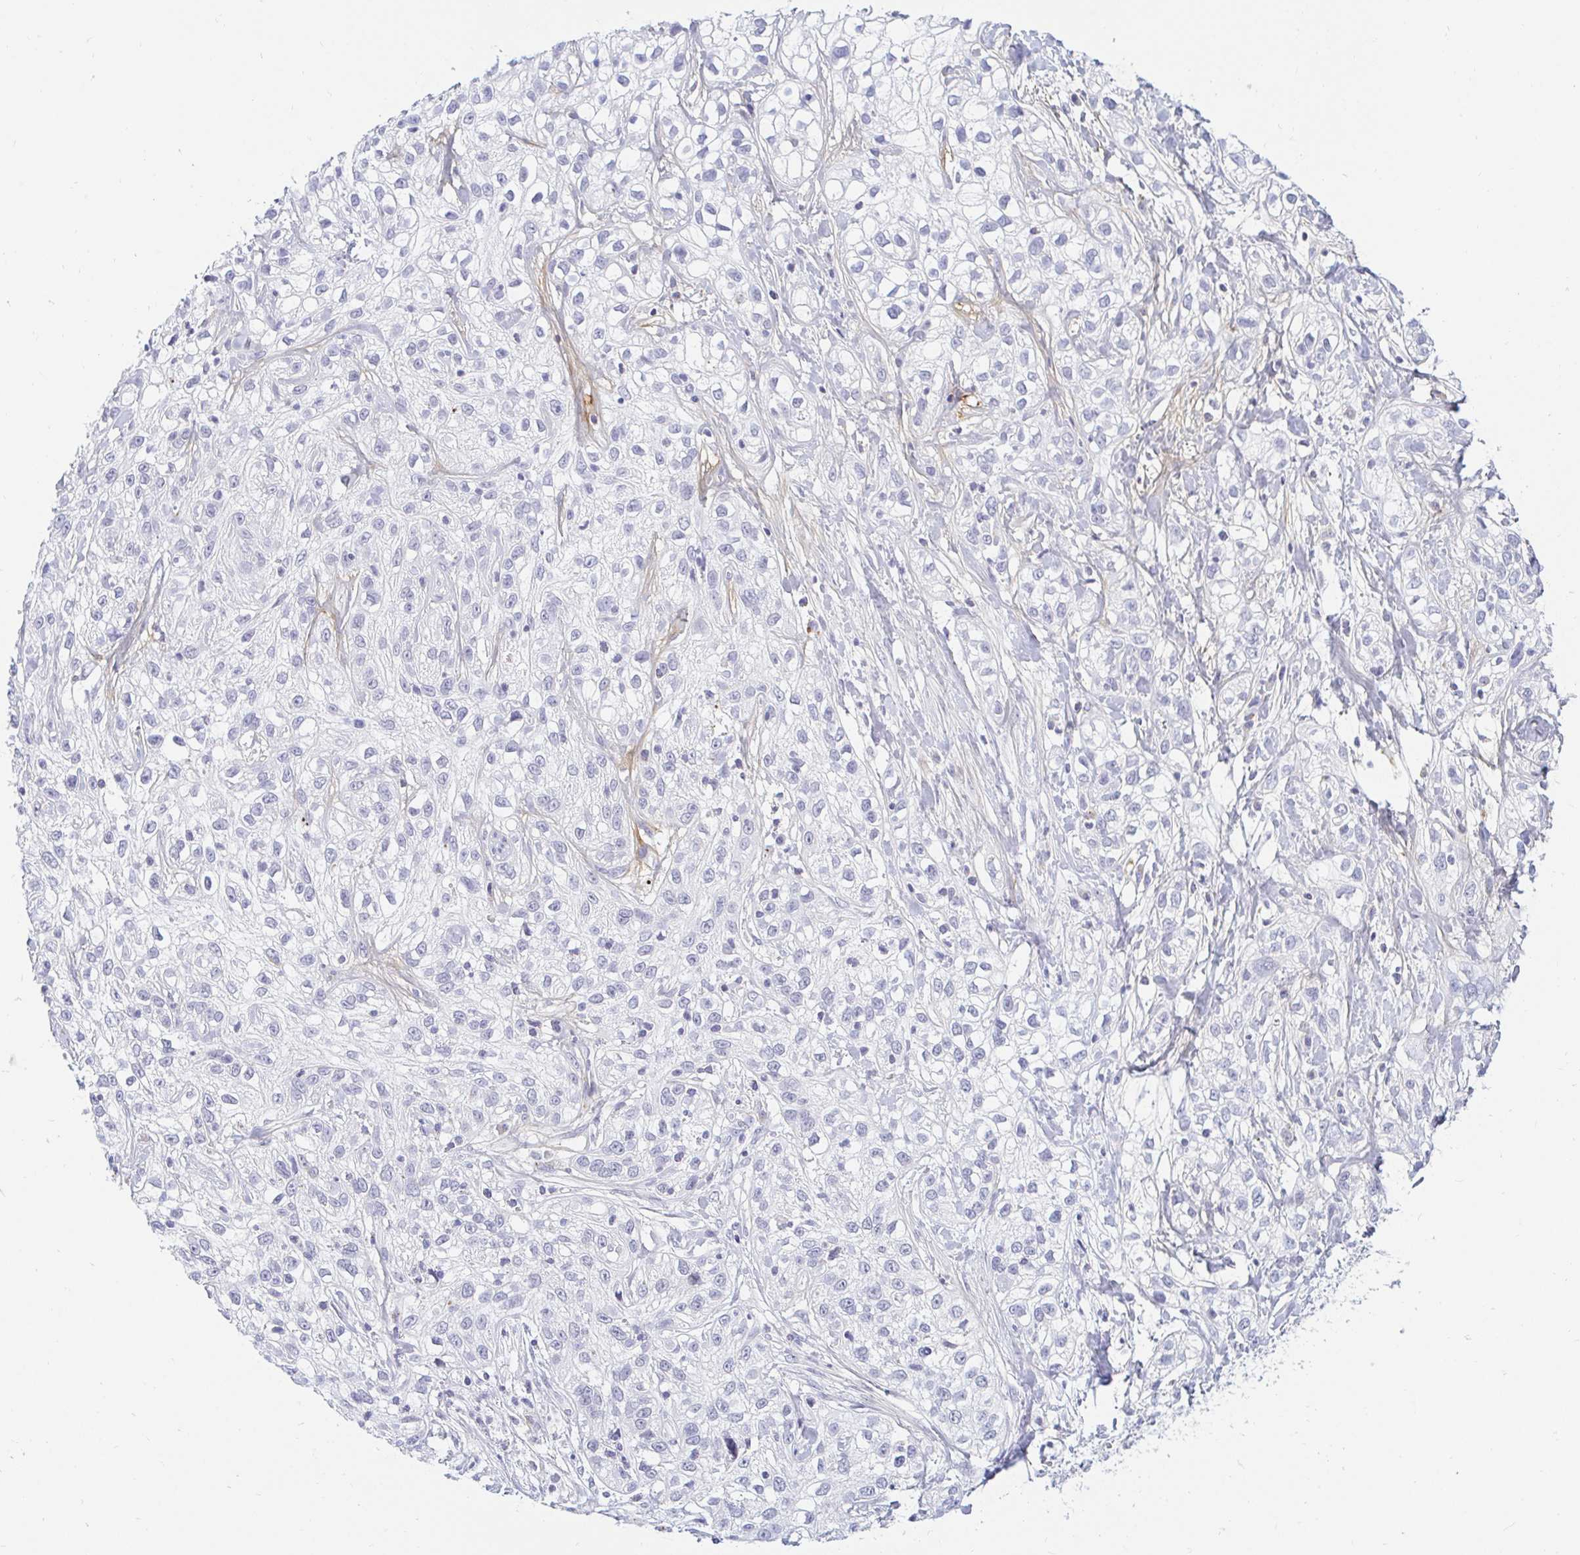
{"staining": {"intensity": "negative", "quantity": "none", "location": "none"}, "tissue": "skin cancer", "cell_type": "Tumor cells", "image_type": "cancer", "snomed": [{"axis": "morphology", "description": "Squamous cell carcinoma, NOS"}, {"axis": "topography", "description": "Skin"}], "caption": "The image shows no significant expression in tumor cells of squamous cell carcinoma (skin).", "gene": "OR51D1", "patient": {"sex": "male", "age": 82}}